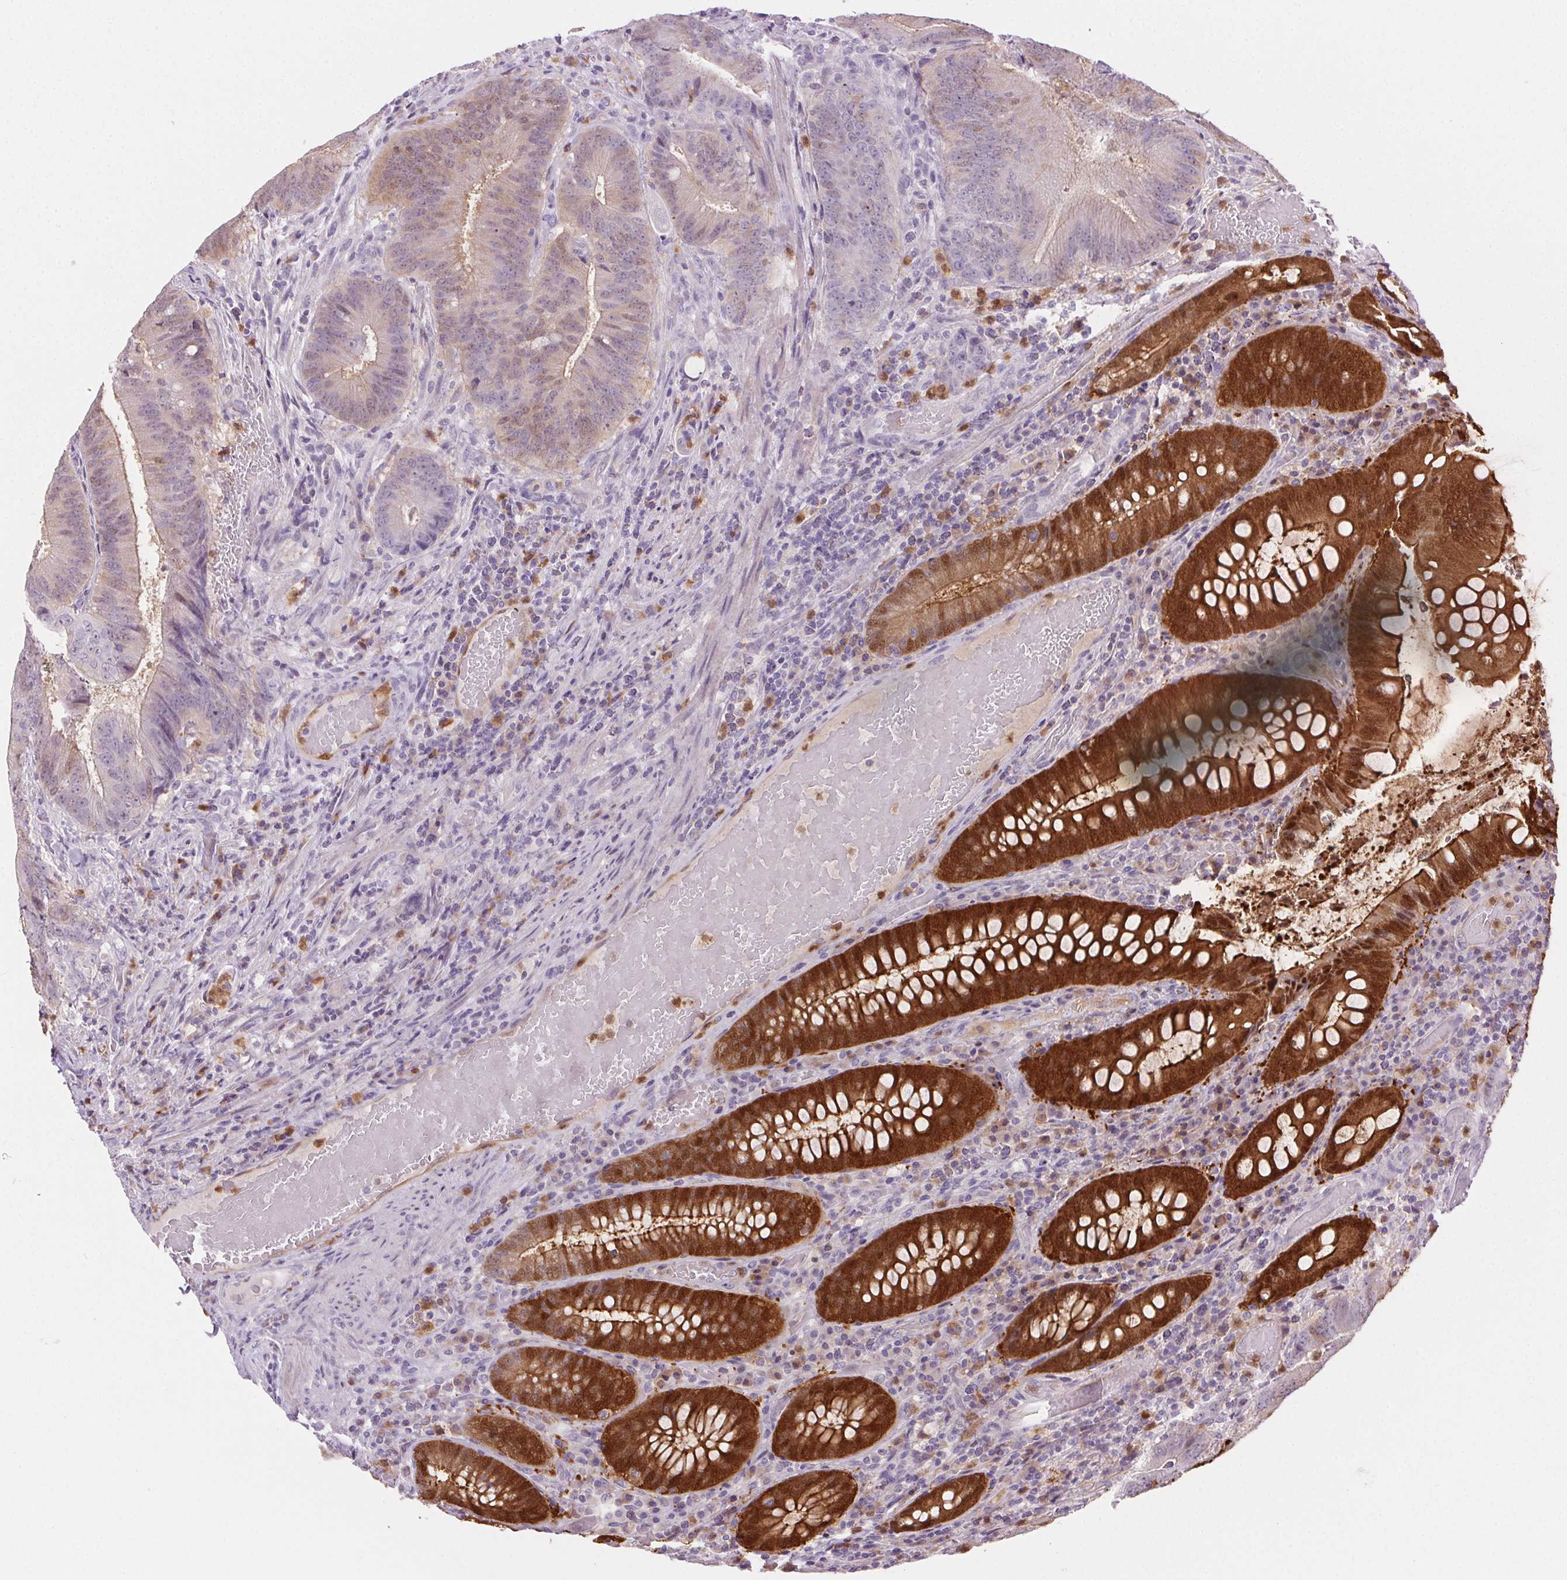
{"staining": {"intensity": "weak", "quantity": "<25%", "location": "nuclear"}, "tissue": "colorectal cancer", "cell_type": "Tumor cells", "image_type": "cancer", "snomed": [{"axis": "morphology", "description": "Adenocarcinoma, NOS"}, {"axis": "topography", "description": "Colon"}], "caption": "Adenocarcinoma (colorectal) was stained to show a protein in brown. There is no significant positivity in tumor cells.", "gene": "TMEM45A", "patient": {"sex": "female", "age": 43}}